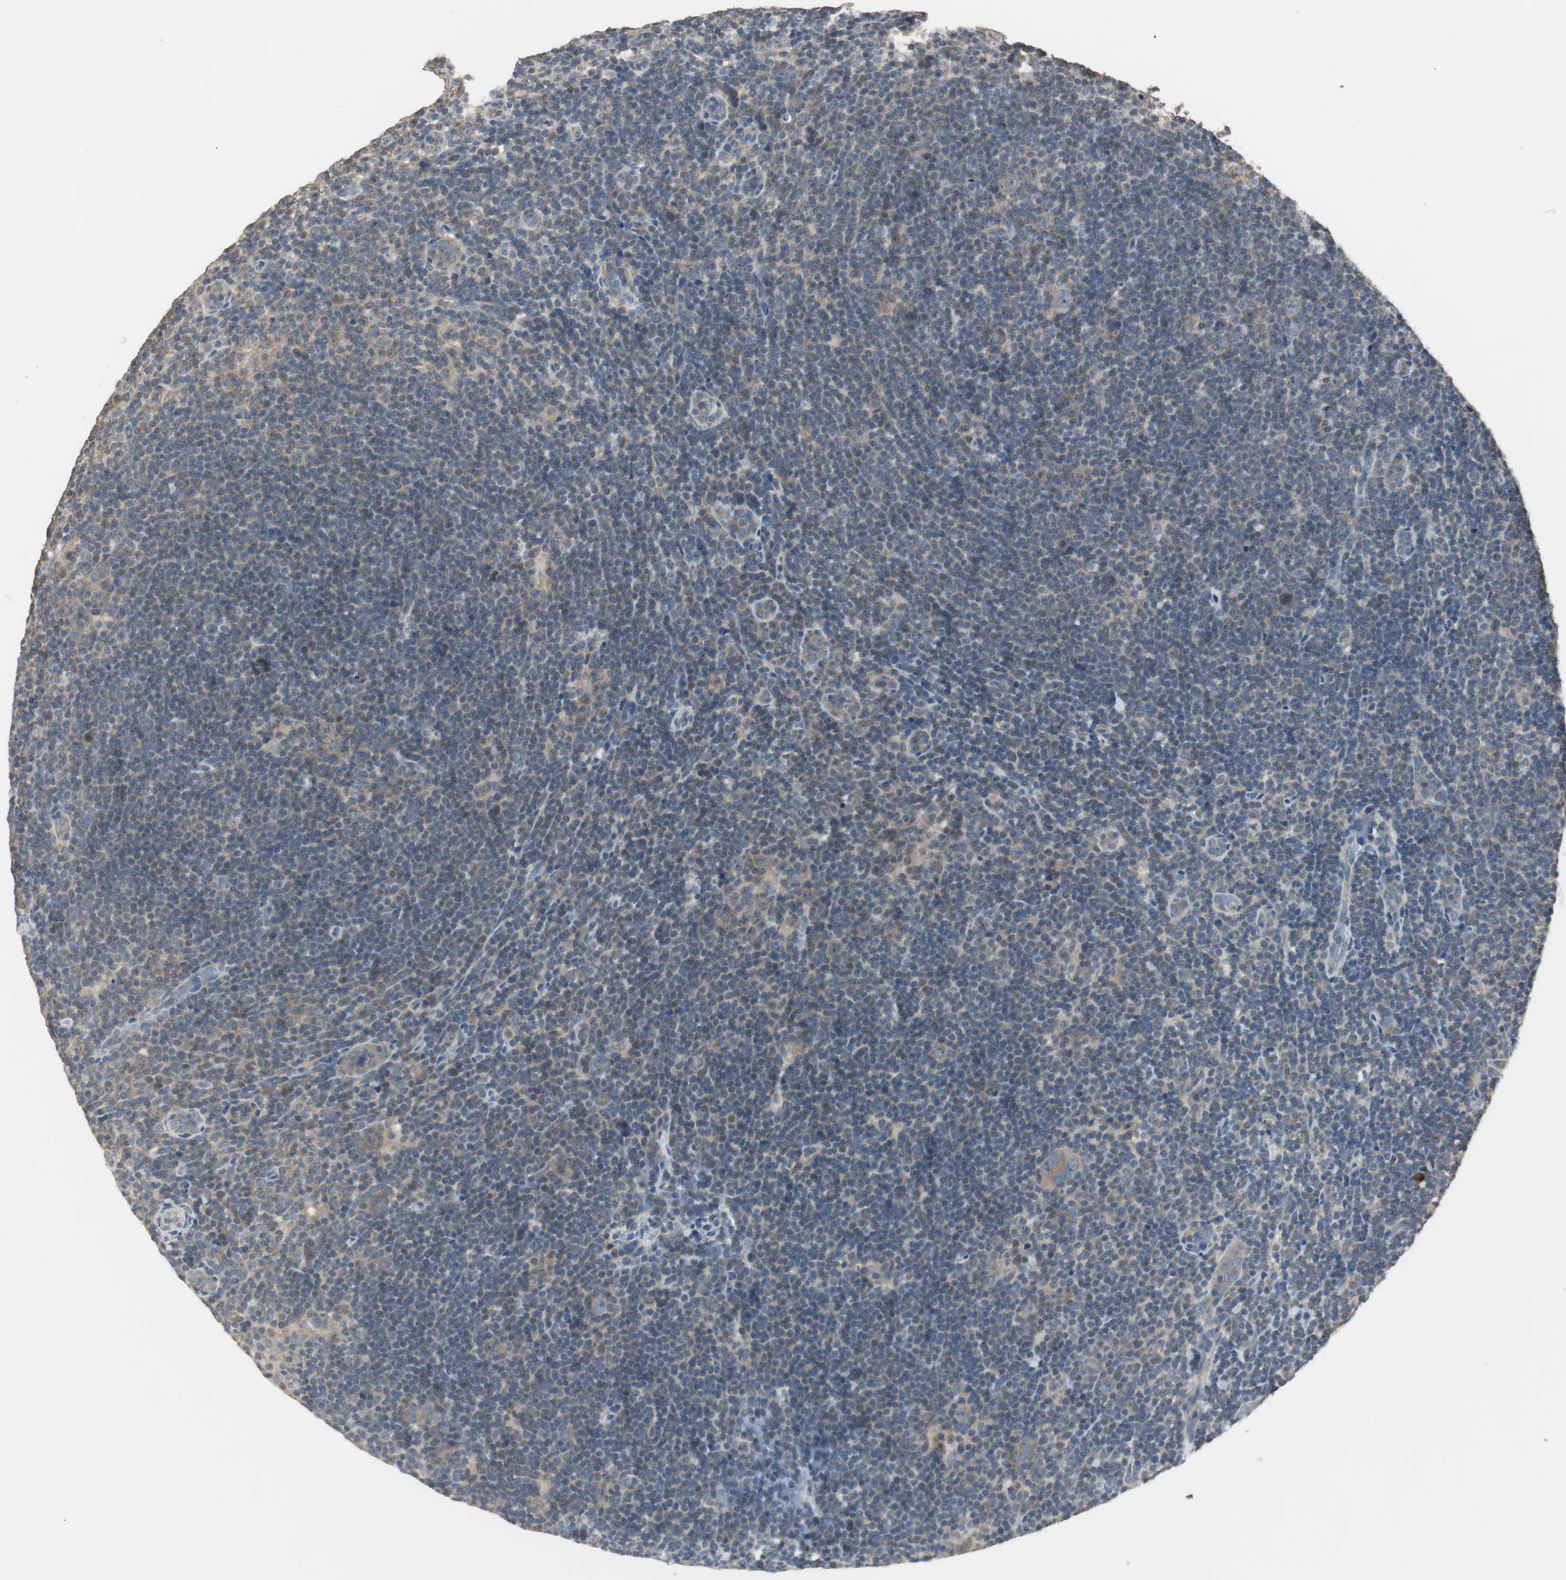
{"staining": {"intensity": "weak", "quantity": "<25%", "location": "cytoplasmic/membranous"}, "tissue": "lymphoma", "cell_type": "Tumor cells", "image_type": "cancer", "snomed": [{"axis": "morphology", "description": "Hodgkin's disease, NOS"}, {"axis": "topography", "description": "Lymph node"}], "caption": "Micrograph shows no protein expression in tumor cells of Hodgkin's disease tissue.", "gene": "PTPRN2", "patient": {"sex": "female", "age": 57}}